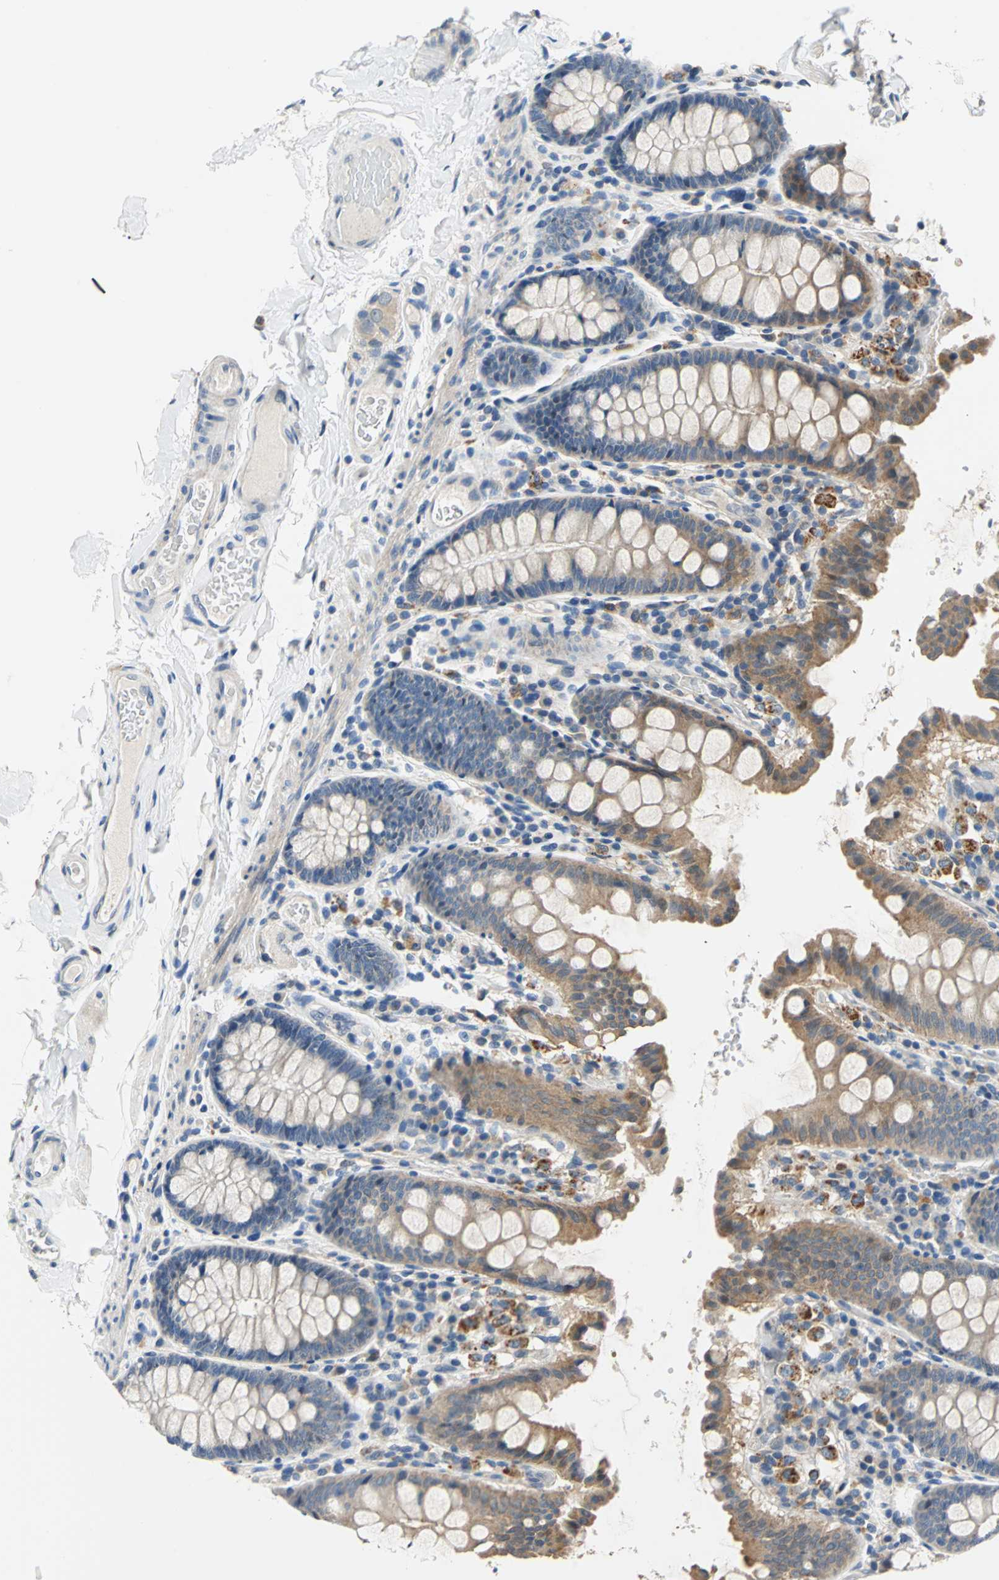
{"staining": {"intensity": "negative", "quantity": "none", "location": "none"}, "tissue": "colon", "cell_type": "Endothelial cells", "image_type": "normal", "snomed": [{"axis": "morphology", "description": "Normal tissue, NOS"}, {"axis": "topography", "description": "Colon"}], "caption": "IHC of normal human colon reveals no staining in endothelial cells.", "gene": "RASD2", "patient": {"sex": "female", "age": 61}}